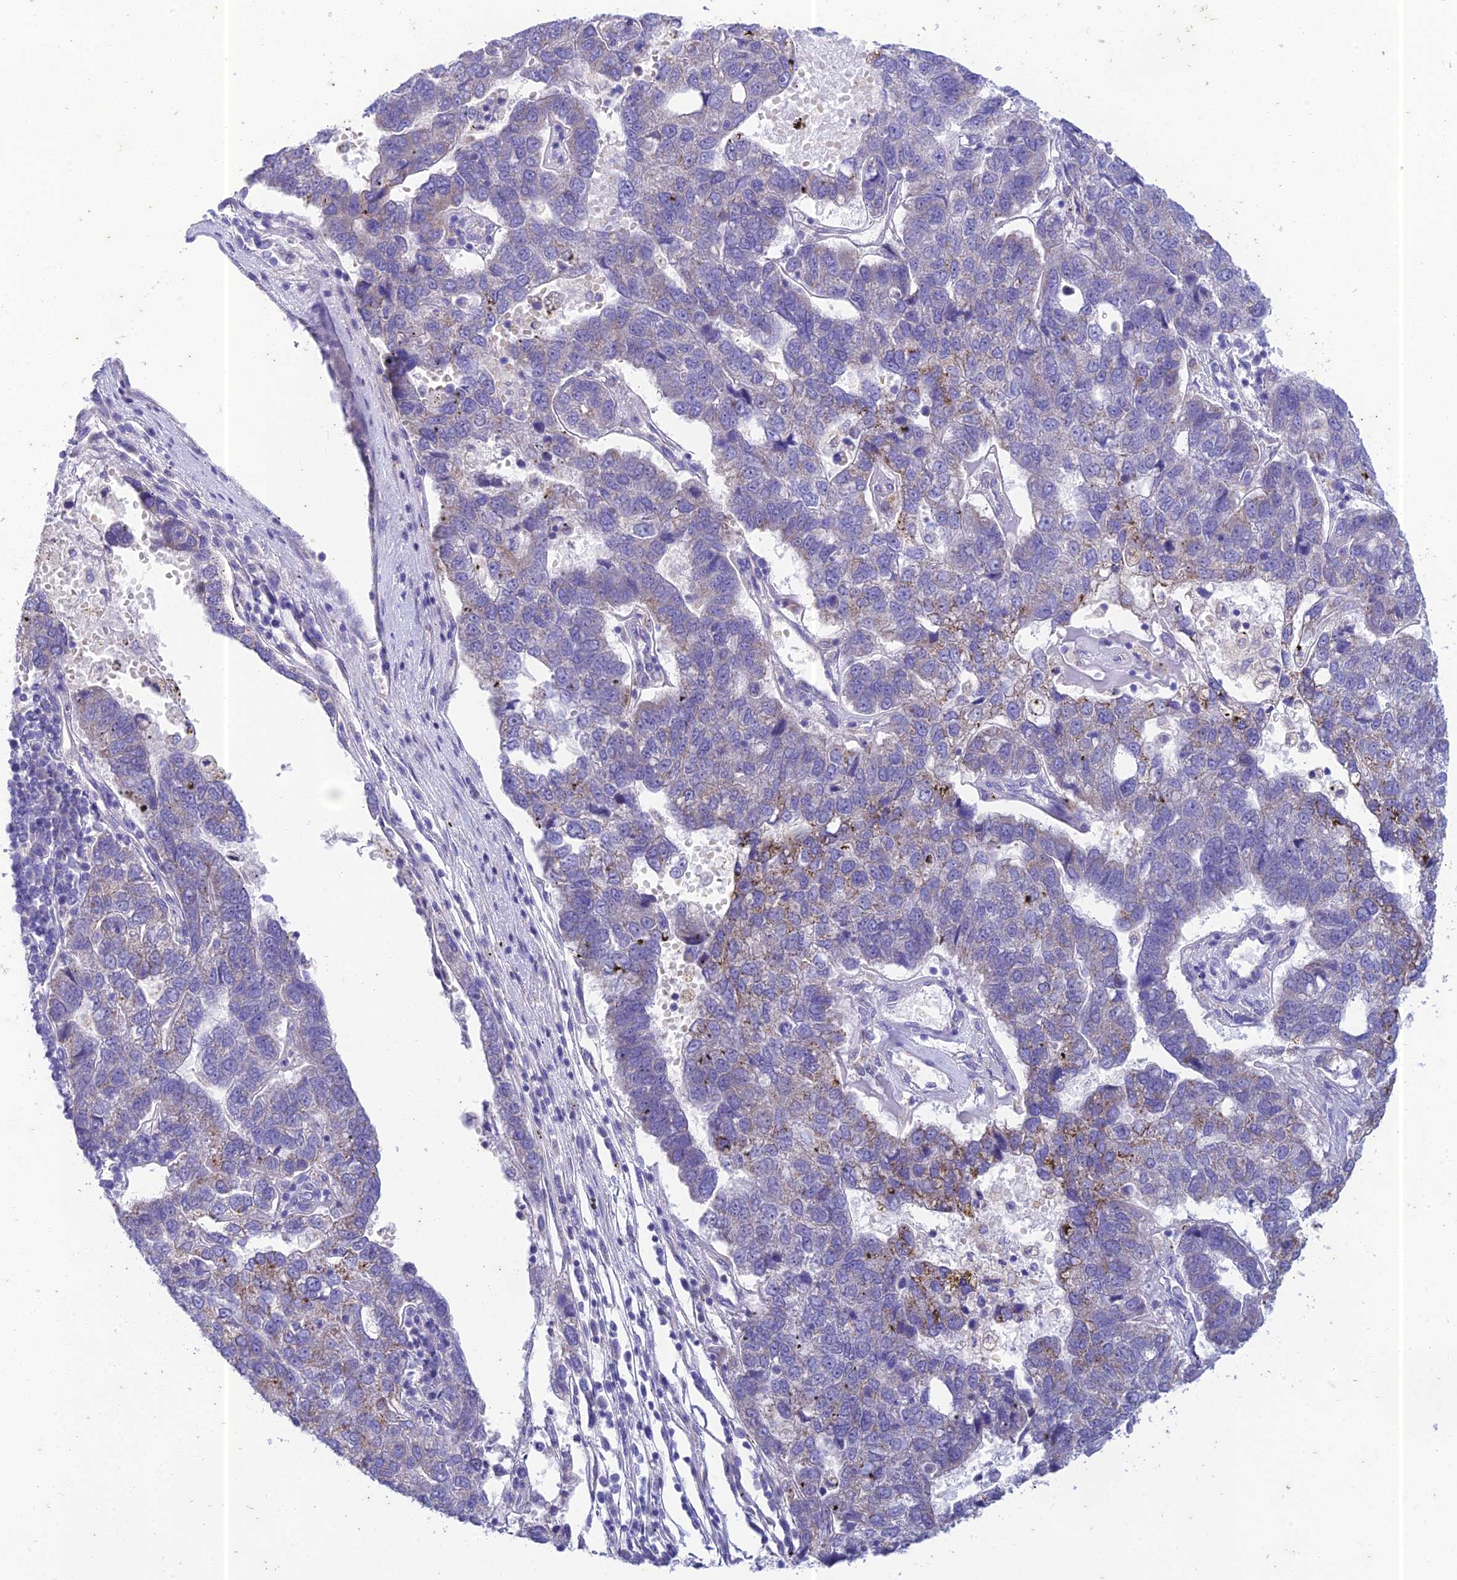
{"staining": {"intensity": "weak", "quantity": "<25%", "location": "cytoplasmic/membranous"}, "tissue": "pancreatic cancer", "cell_type": "Tumor cells", "image_type": "cancer", "snomed": [{"axis": "morphology", "description": "Adenocarcinoma, NOS"}, {"axis": "topography", "description": "Pancreas"}], "caption": "Tumor cells show no significant expression in pancreatic cancer.", "gene": "PTCD2", "patient": {"sex": "female", "age": 61}}